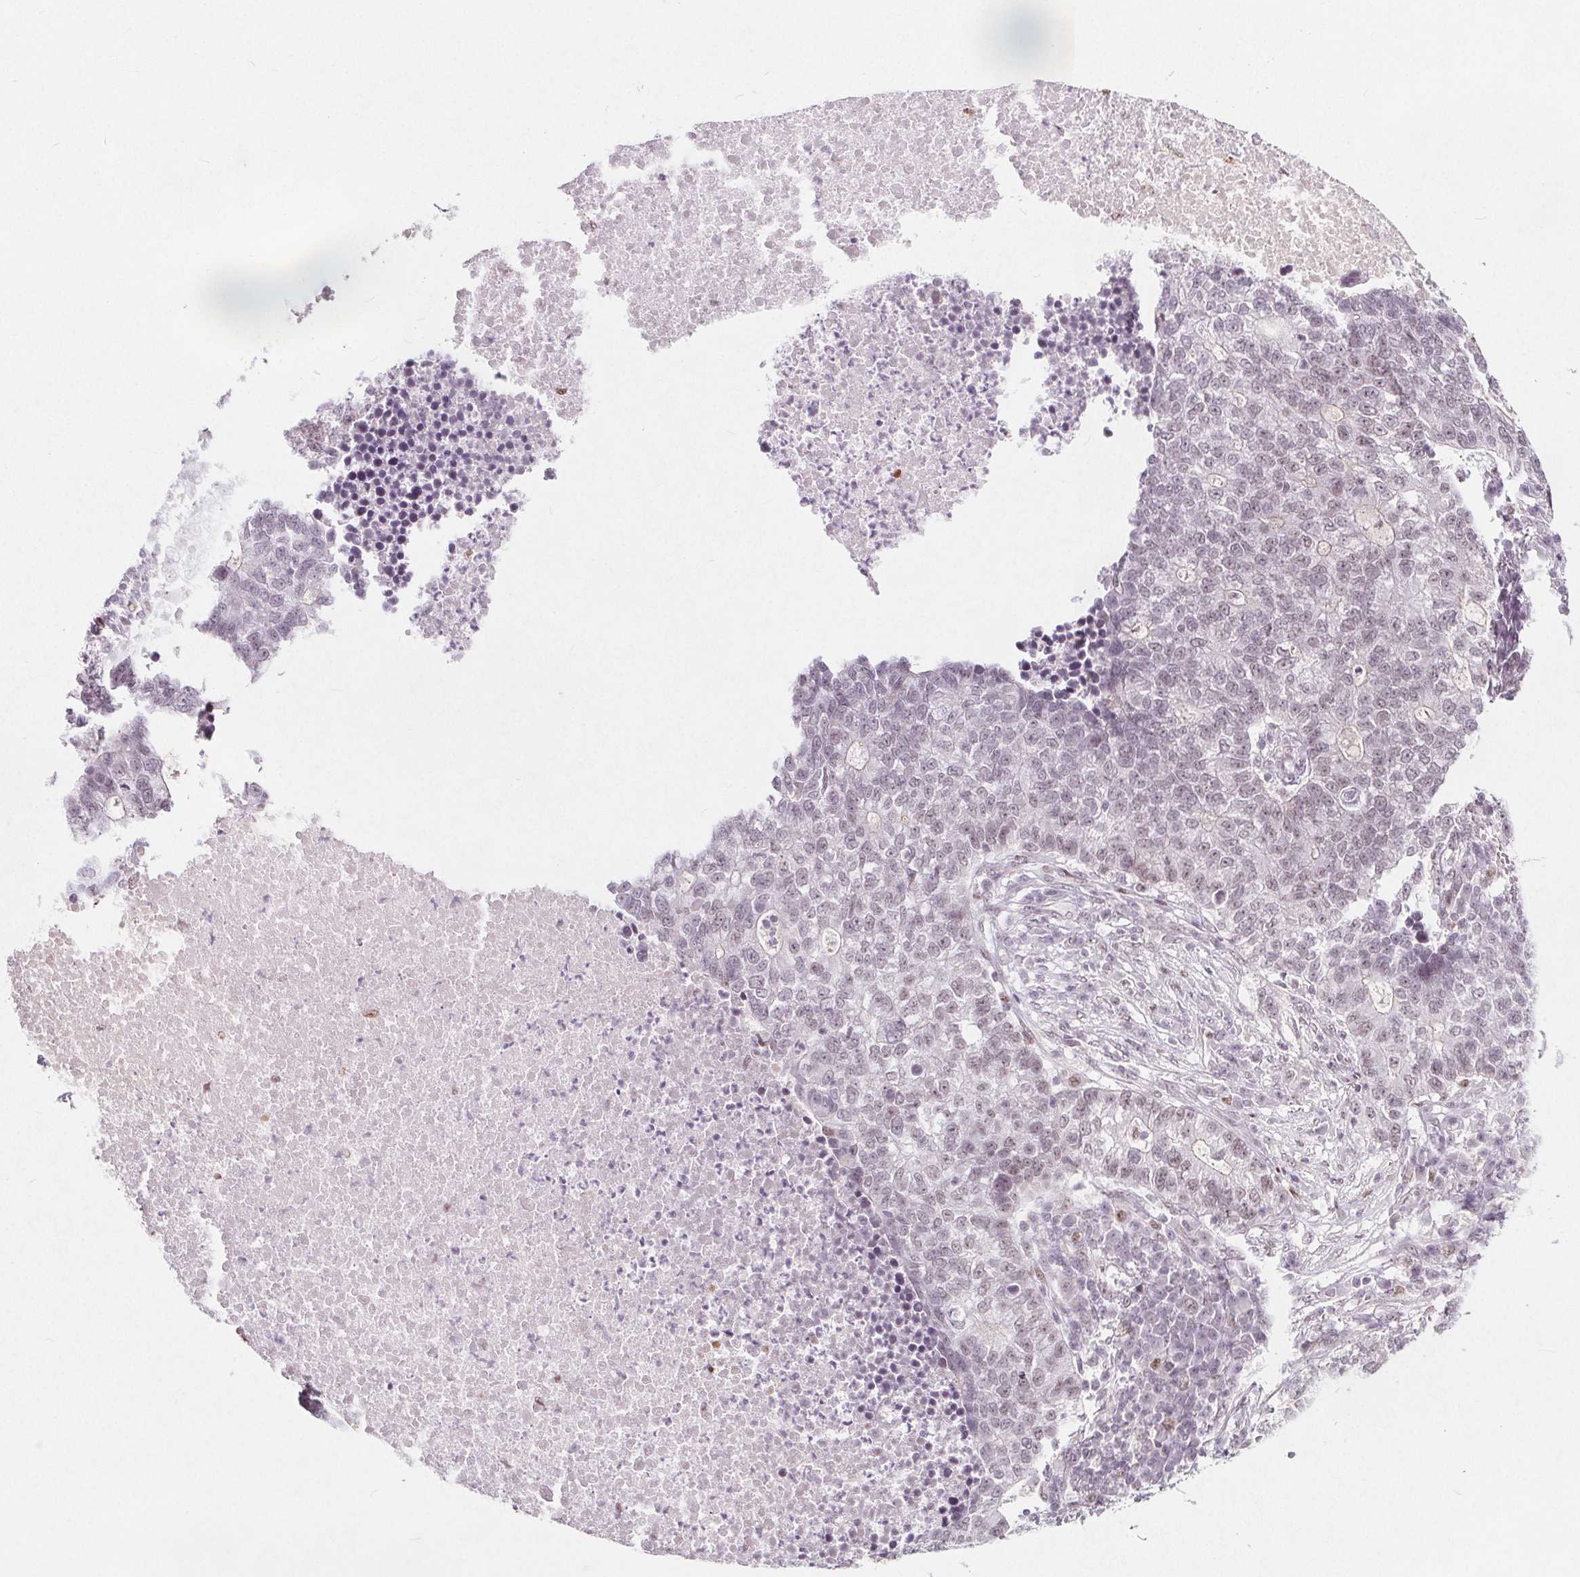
{"staining": {"intensity": "weak", "quantity": "25%-75%", "location": "nuclear"}, "tissue": "lung cancer", "cell_type": "Tumor cells", "image_type": "cancer", "snomed": [{"axis": "morphology", "description": "Adenocarcinoma, NOS"}, {"axis": "topography", "description": "Lung"}], "caption": "Lung cancer was stained to show a protein in brown. There is low levels of weak nuclear positivity in about 25%-75% of tumor cells.", "gene": "TAF6L", "patient": {"sex": "male", "age": 57}}